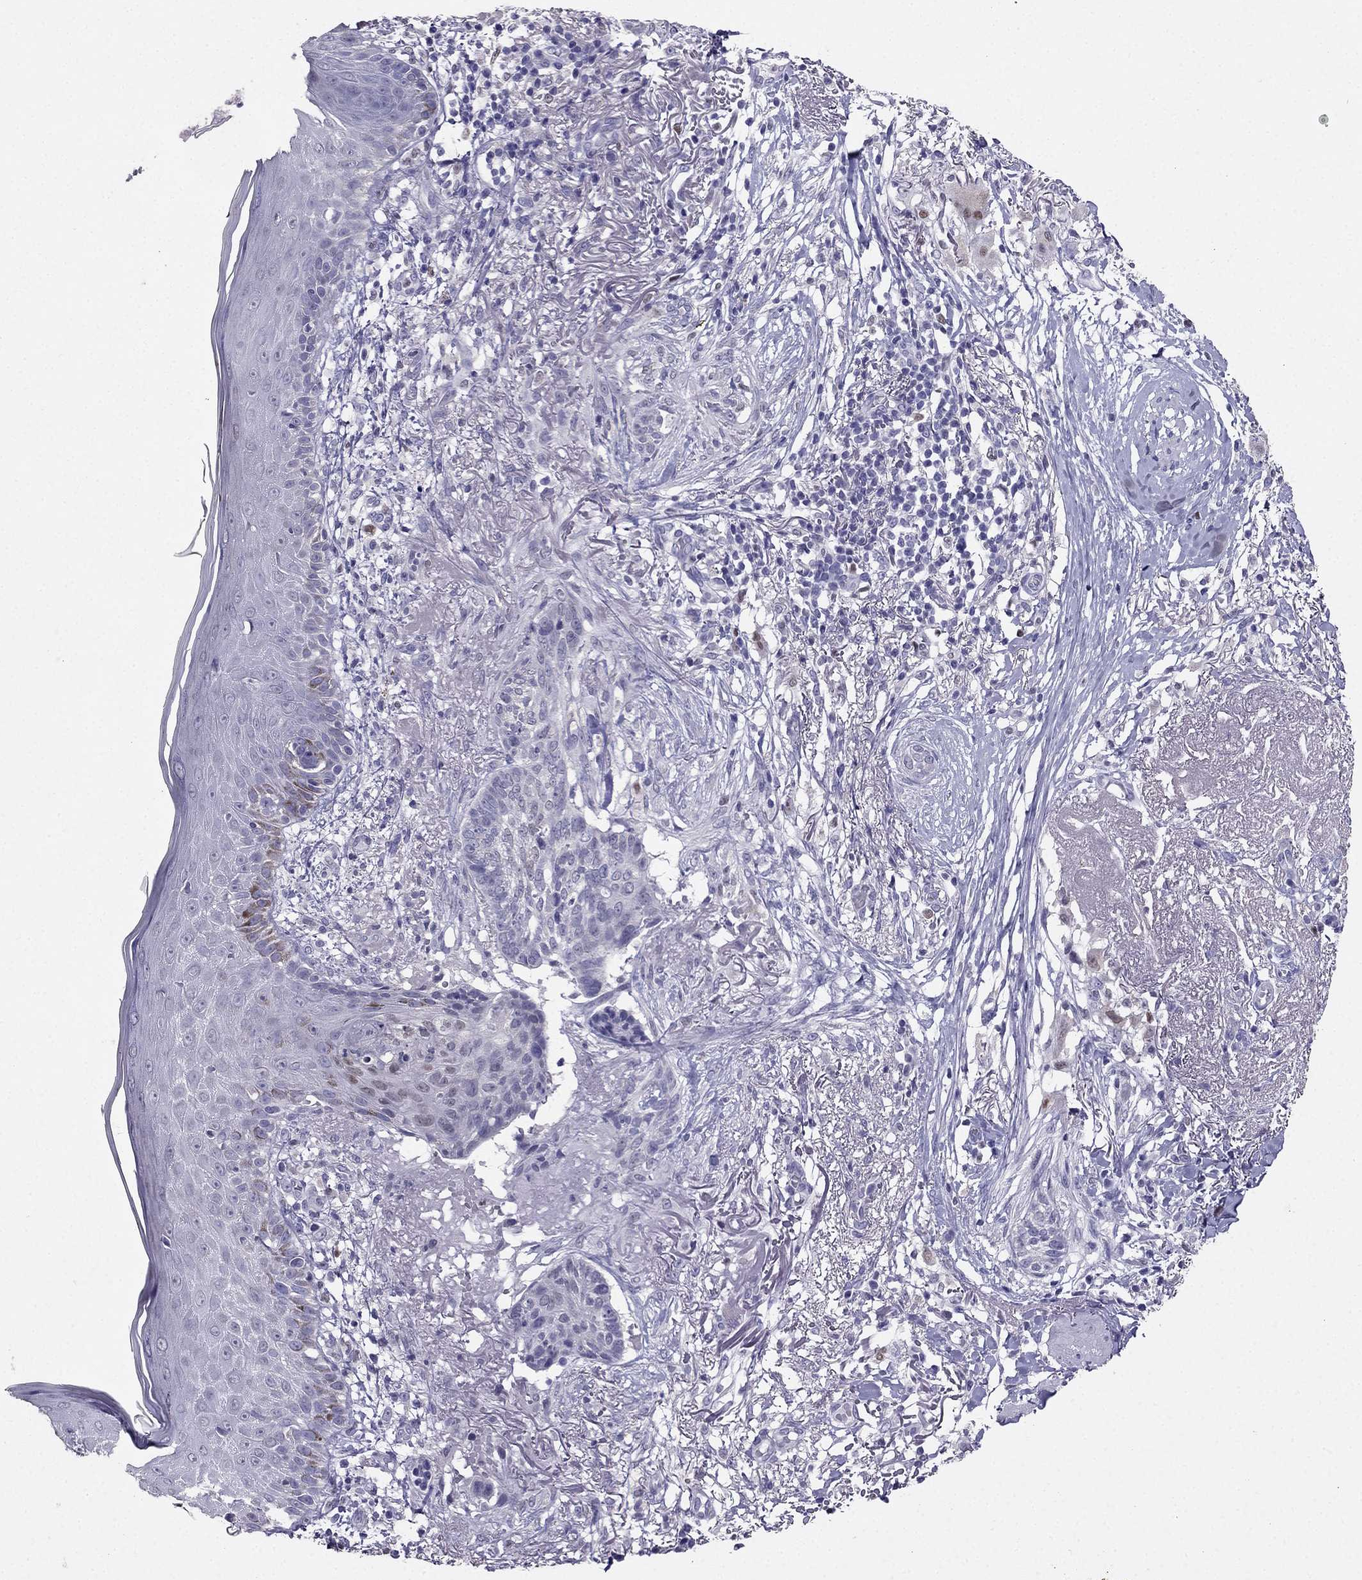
{"staining": {"intensity": "negative", "quantity": "none", "location": "none"}, "tissue": "skin cancer", "cell_type": "Tumor cells", "image_type": "cancer", "snomed": [{"axis": "morphology", "description": "Normal tissue, NOS"}, {"axis": "morphology", "description": "Basal cell carcinoma"}, {"axis": "topography", "description": "Skin"}], "caption": "Skin cancer was stained to show a protein in brown. There is no significant positivity in tumor cells. (Immunohistochemistry, brightfield microscopy, high magnification).", "gene": "ARID3A", "patient": {"sex": "male", "age": 84}}